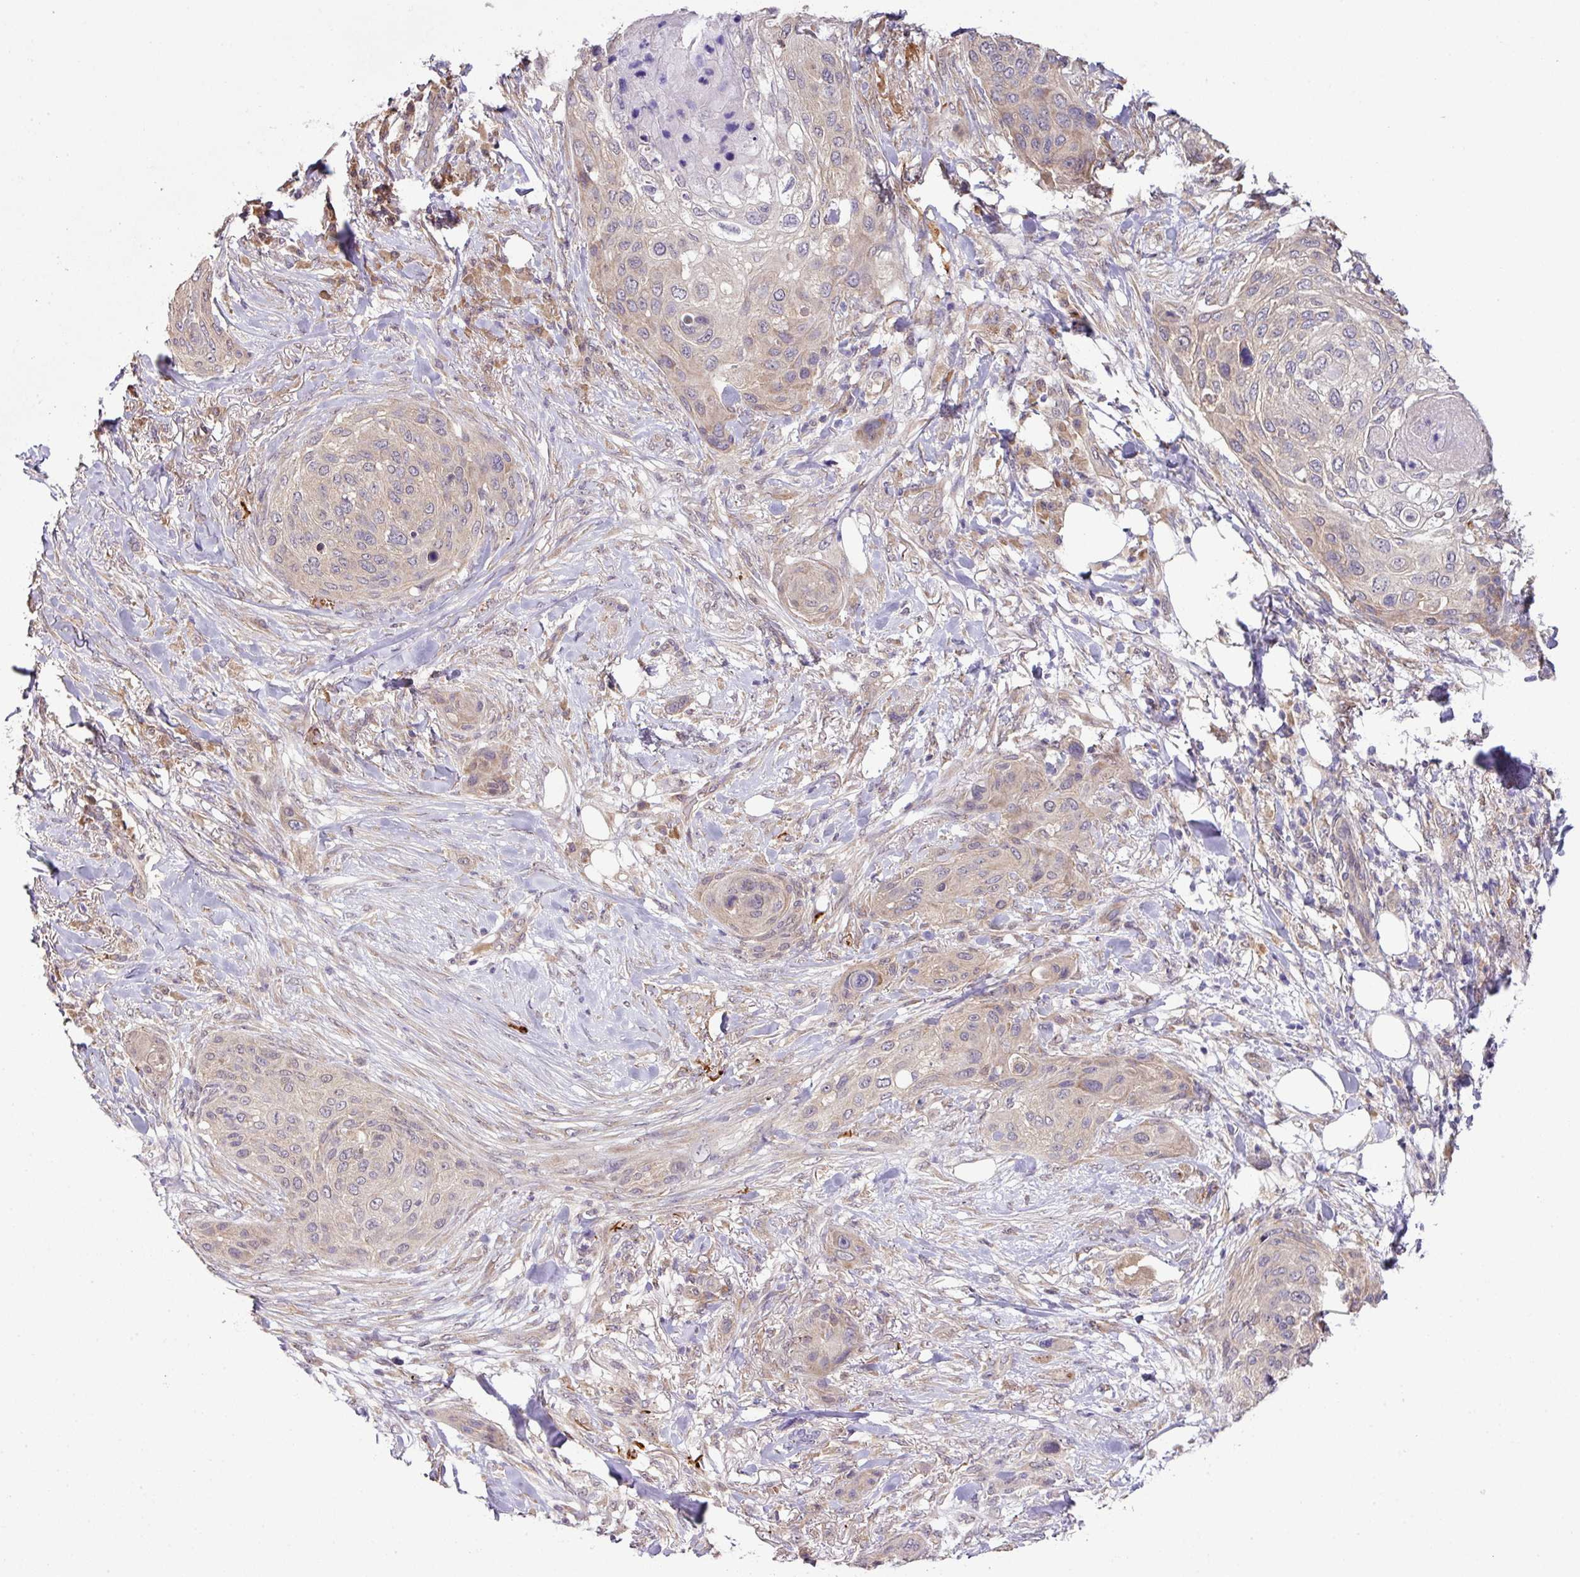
{"staining": {"intensity": "weak", "quantity": "<25%", "location": "cytoplasmic/membranous"}, "tissue": "skin cancer", "cell_type": "Tumor cells", "image_type": "cancer", "snomed": [{"axis": "morphology", "description": "Squamous cell carcinoma, NOS"}, {"axis": "topography", "description": "Skin"}], "caption": "DAB immunohistochemical staining of human skin cancer (squamous cell carcinoma) displays no significant expression in tumor cells.", "gene": "DNAAF4", "patient": {"sex": "female", "age": 87}}